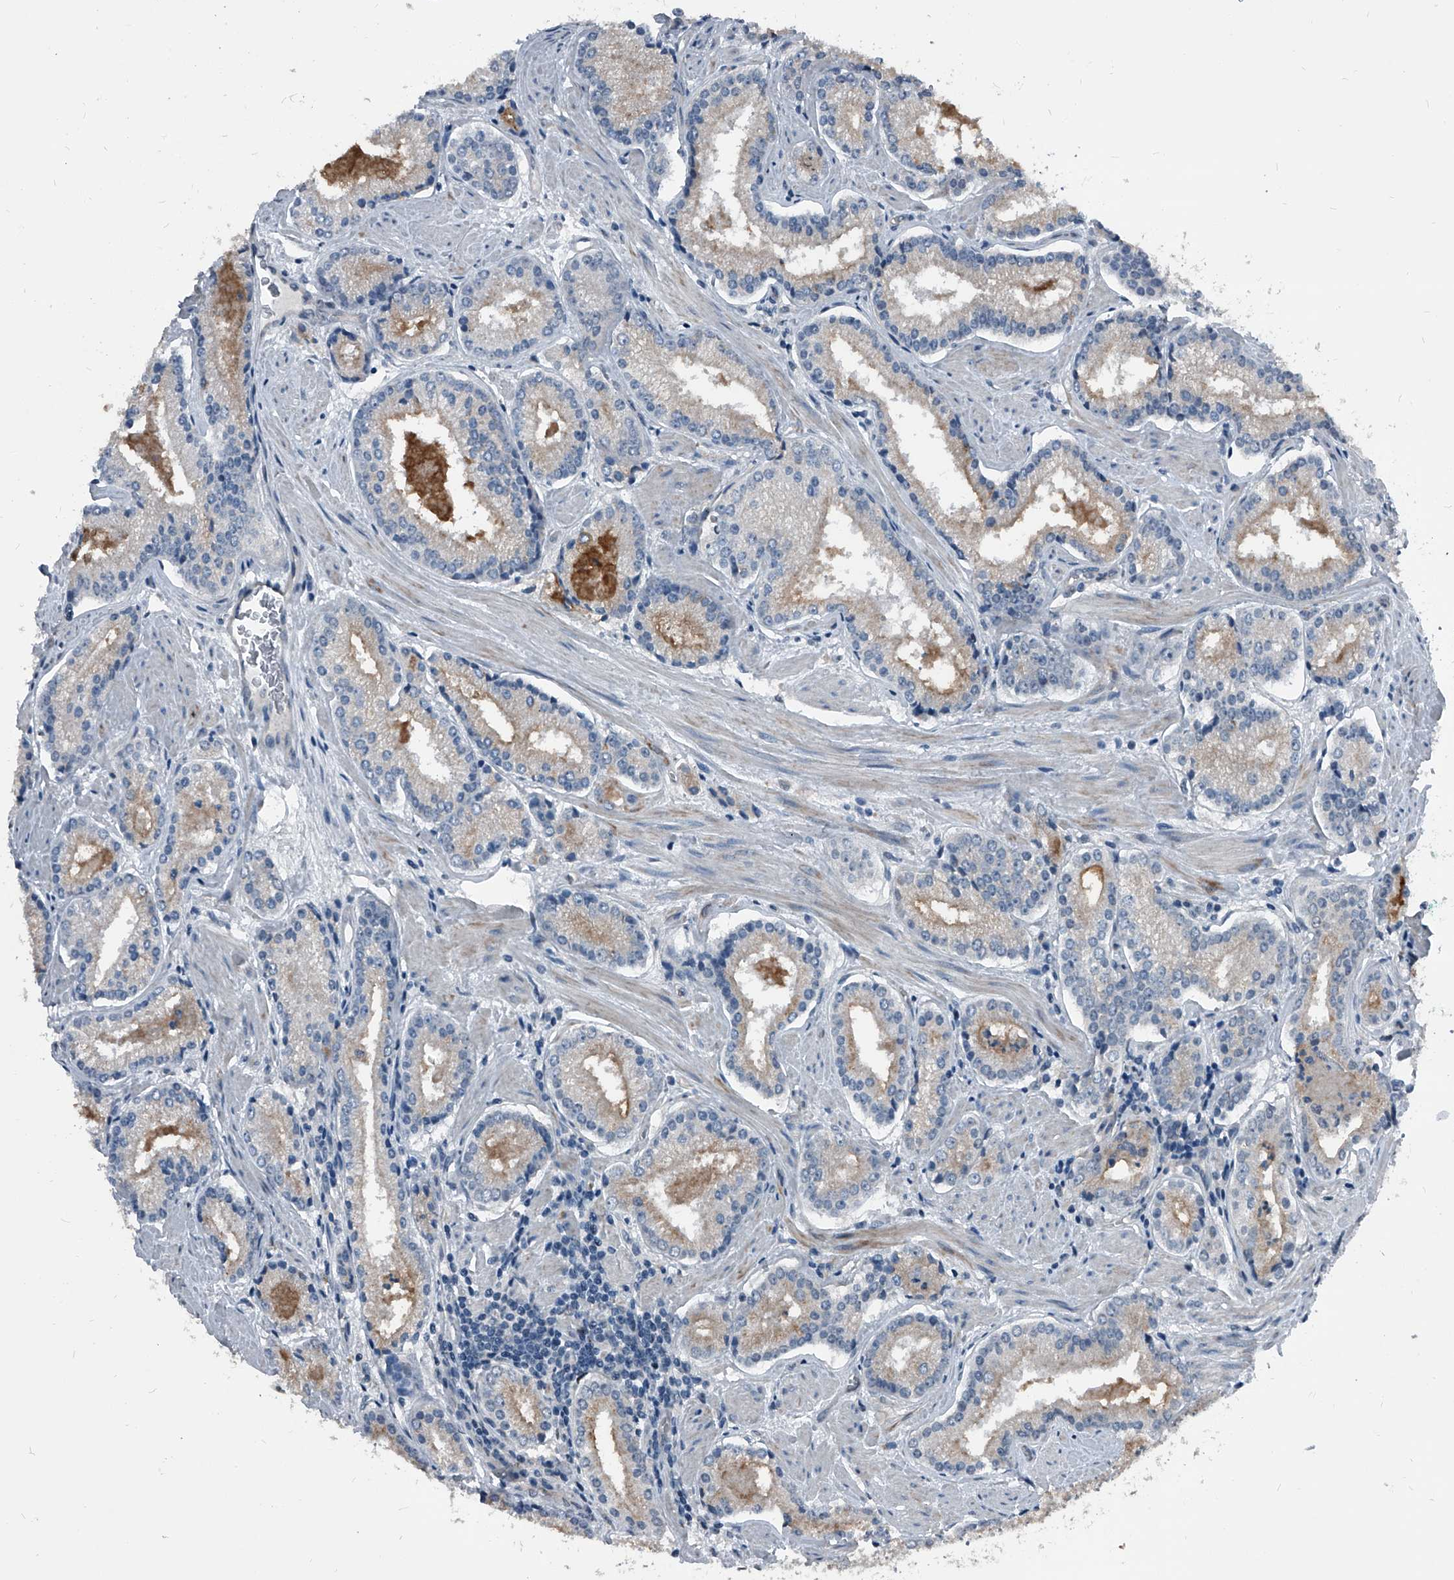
{"staining": {"intensity": "negative", "quantity": "none", "location": "none"}, "tissue": "prostate cancer", "cell_type": "Tumor cells", "image_type": "cancer", "snomed": [{"axis": "morphology", "description": "Adenocarcinoma, Low grade"}, {"axis": "topography", "description": "Prostate"}], "caption": "Immunohistochemistry (IHC) micrograph of human low-grade adenocarcinoma (prostate) stained for a protein (brown), which shows no expression in tumor cells.", "gene": "MEN1", "patient": {"sex": "male", "age": 54}}